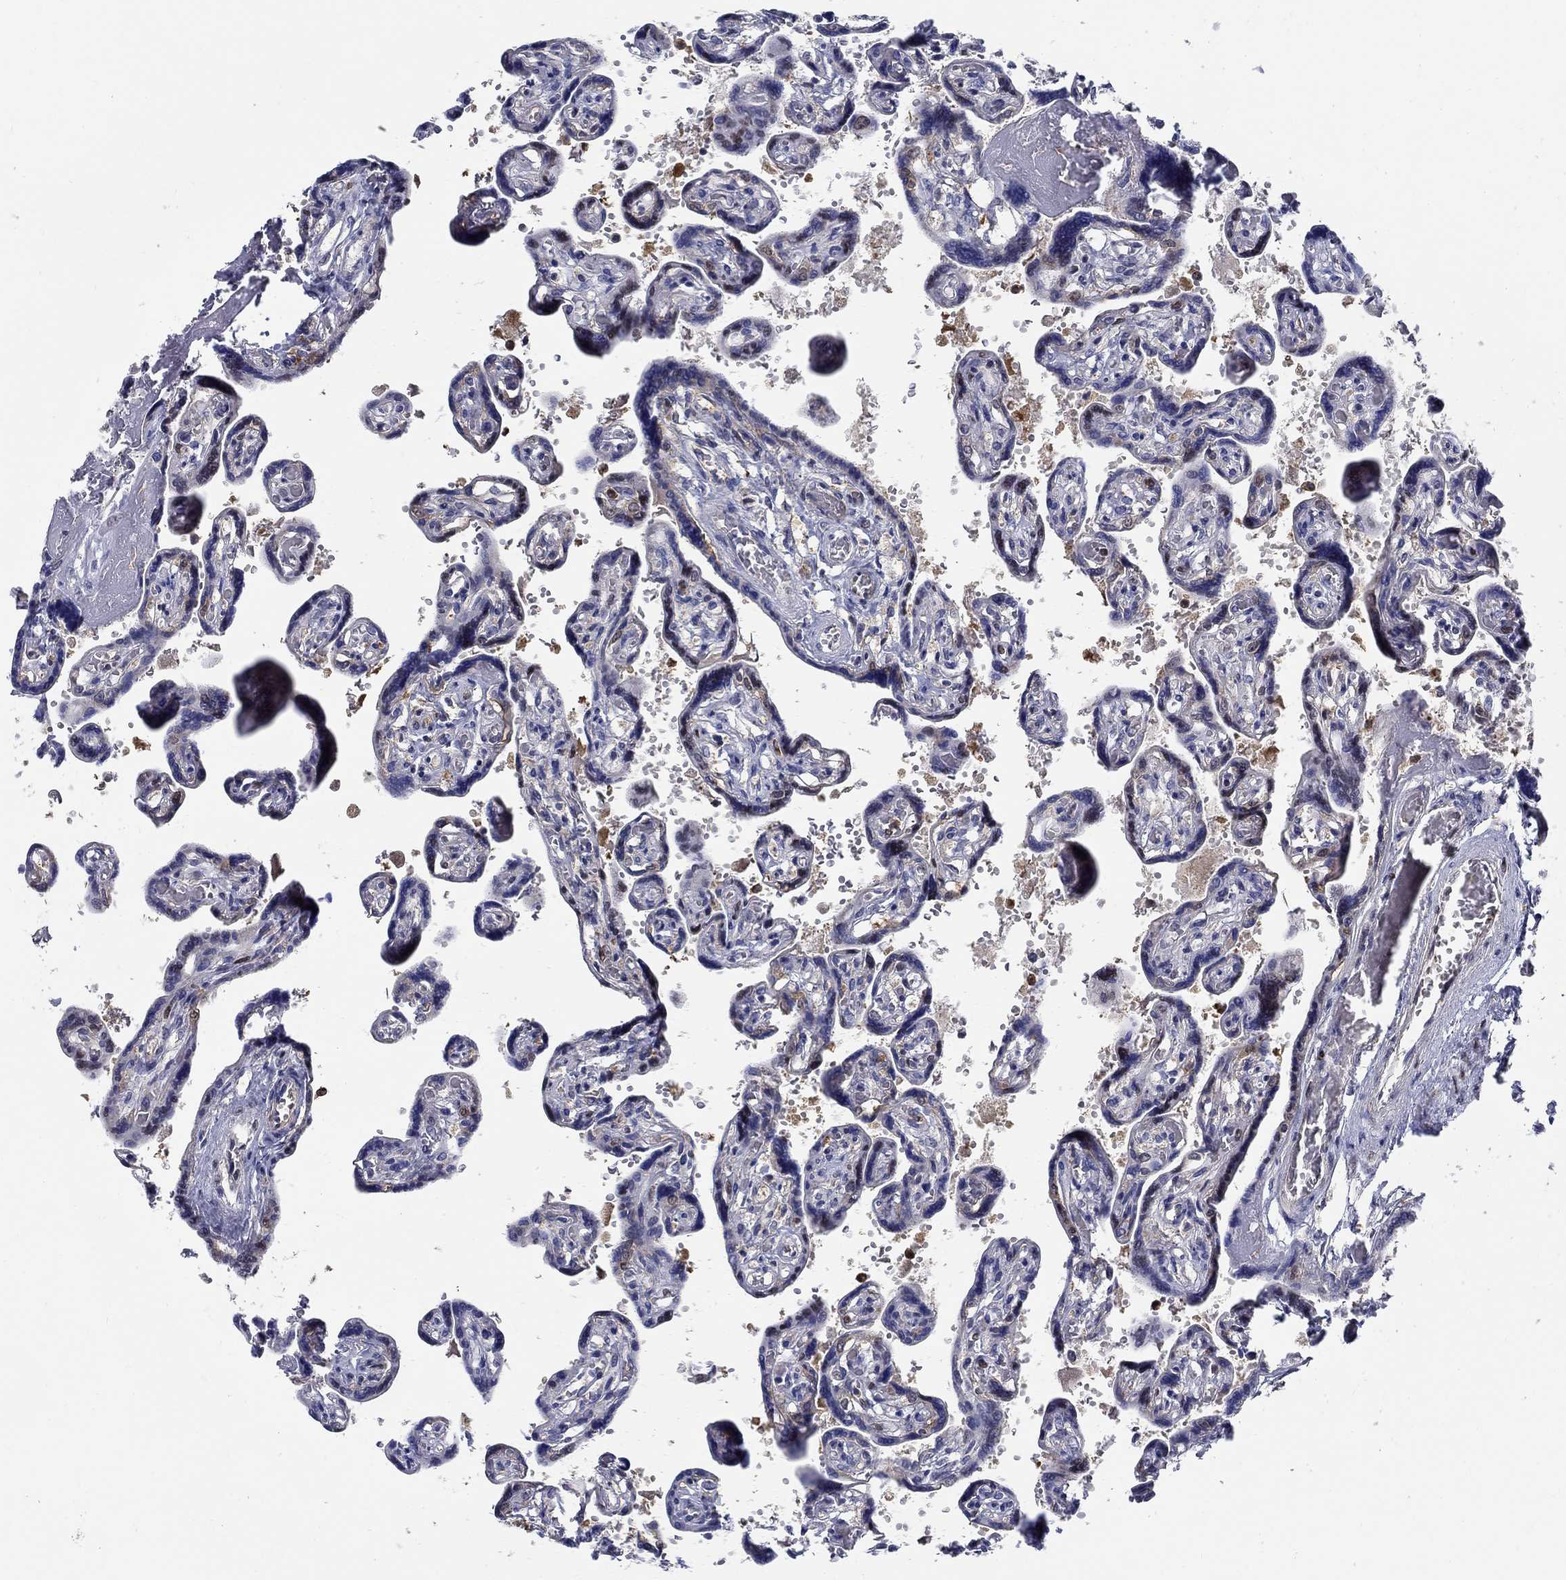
{"staining": {"intensity": "strong", "quantity": "<25%", "location": "nuclear"}, "tissue": "placenta", "cell_type": "Decidual cells", "image_type": "normal", "snomed": [{"axis": "morphology", "description": "Normal tissue, NOS"}, {"axis": "topography", "description": "Placenta"}], "caption": "Brown immunohistochemical staining in normal human placenta demonstrates strong nuclear positivity in approximately <25% of decidual cells. Using DAB (brown) and hematoxylin (blue) stains, captured at high magnification using brightfield microscopy.", "gene": "ZNF594", "patient": {"sex": "female", "age": 32}}